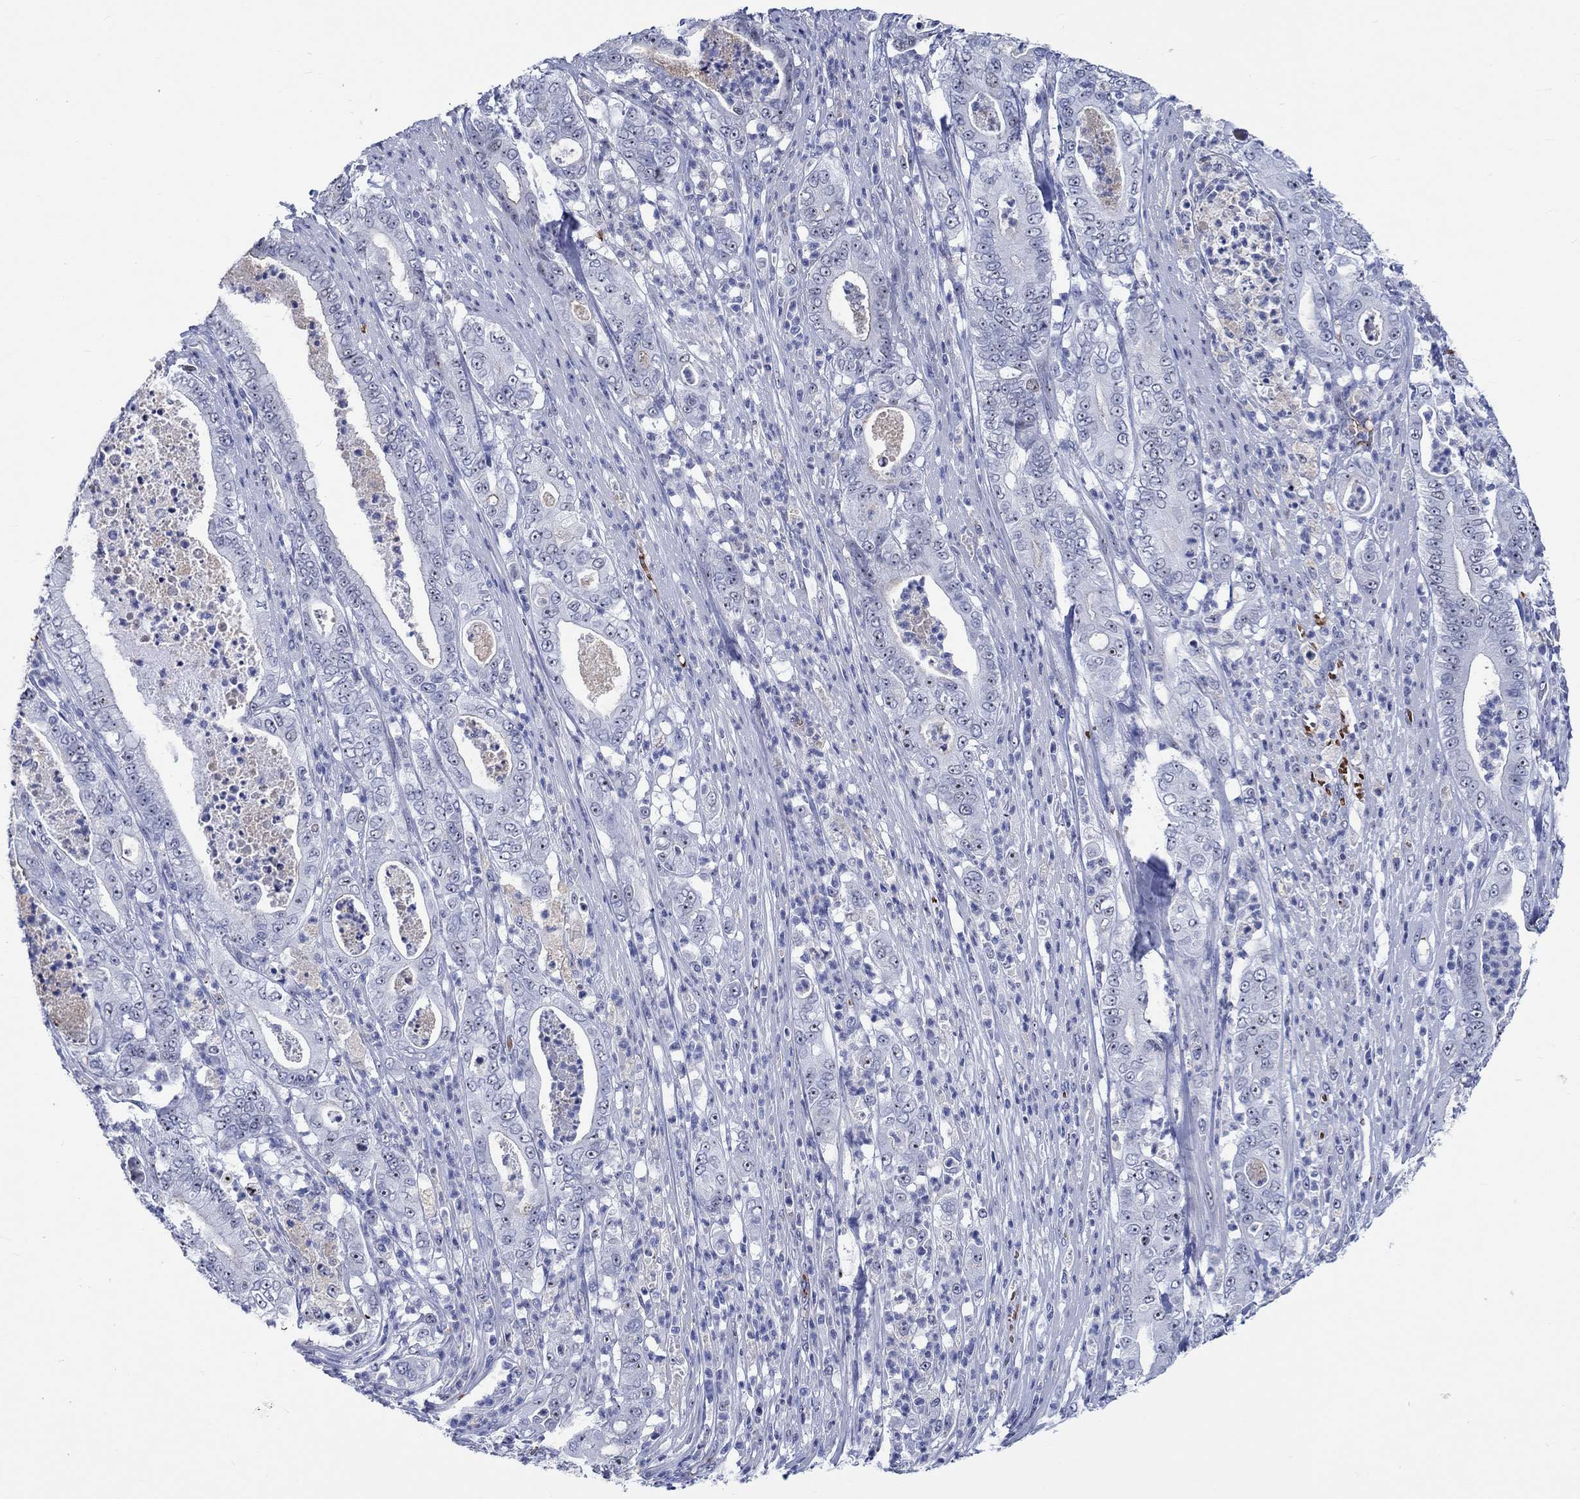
{"staining": {"intensity": "strong", "quantity": "<25%", "location": "nuclear"}, "tissue": "pancreatic cancer", "cell_type": "Tumor cells", "image_type": "cancer", "snomed": [{"axis": "morphology", "description": "Adenocarcinoma, NOS"}, {"axis": "topography", "description": "Pancreas"}], "caption": "Strong nuclear expression for a protein is identified in about <25% of tumor cells of pancreatic cancer using immunohistochemistry.", "gene": "ZNF446", "patient": {"sex": "male", "age": 71}}